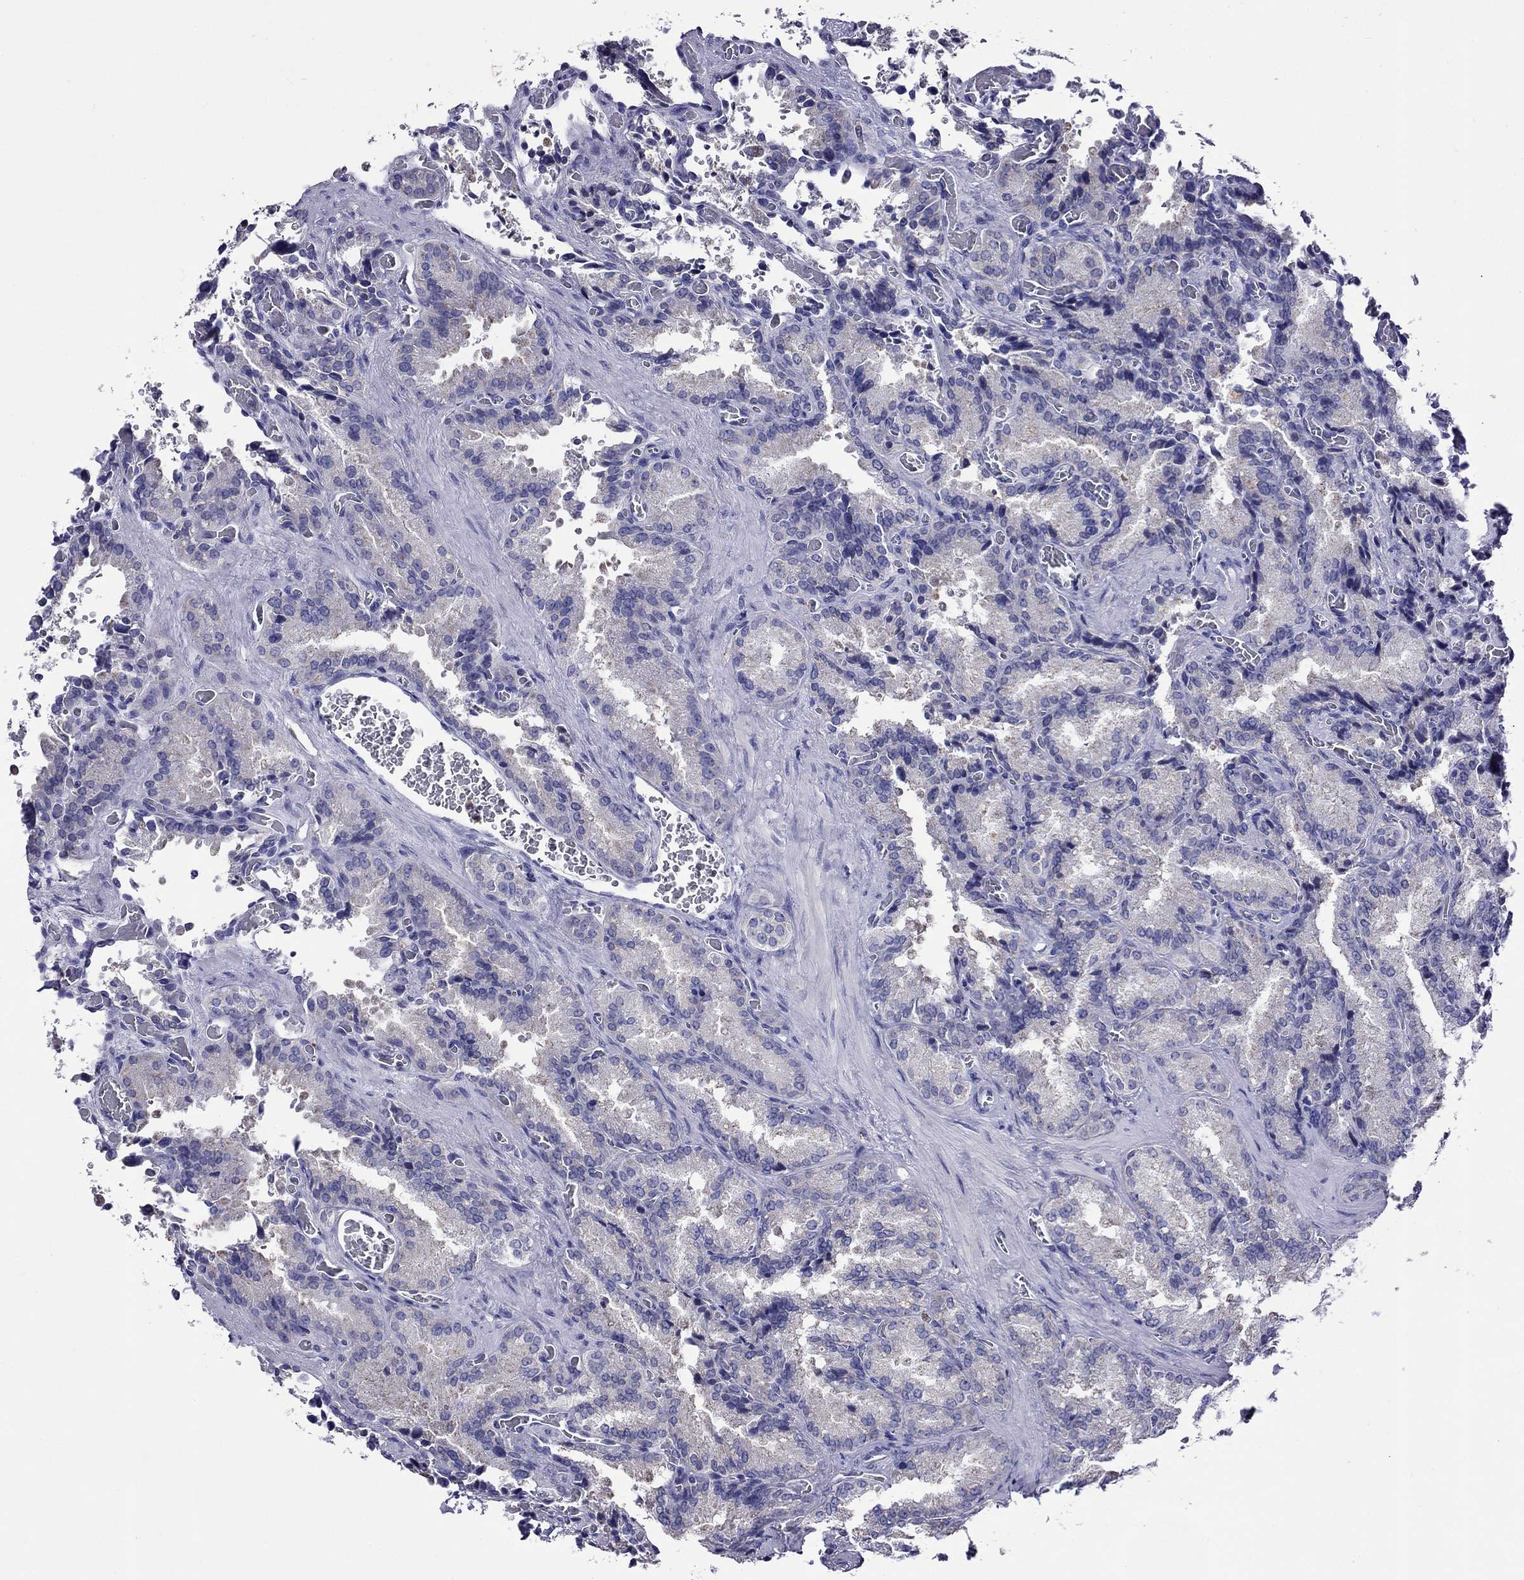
{"staining": {"intensity": "negative", "quantity": "none", "location": "none"}, "tissue": "seminal vesicle", "cell_type": "Glandular cells", "image_type": "normal", "snomed": [{"axis": "morphology", "description": "Normal tissue, NOS"}, {"axis": "topography", "description": "Seminal veicle"}], "caption": "Immunohistochemical staining of normal seminal vesicle reveals no significant positivity in glandular cells.", "gene": "SCG2", "patient": {"sex": "male", "age": 37}}